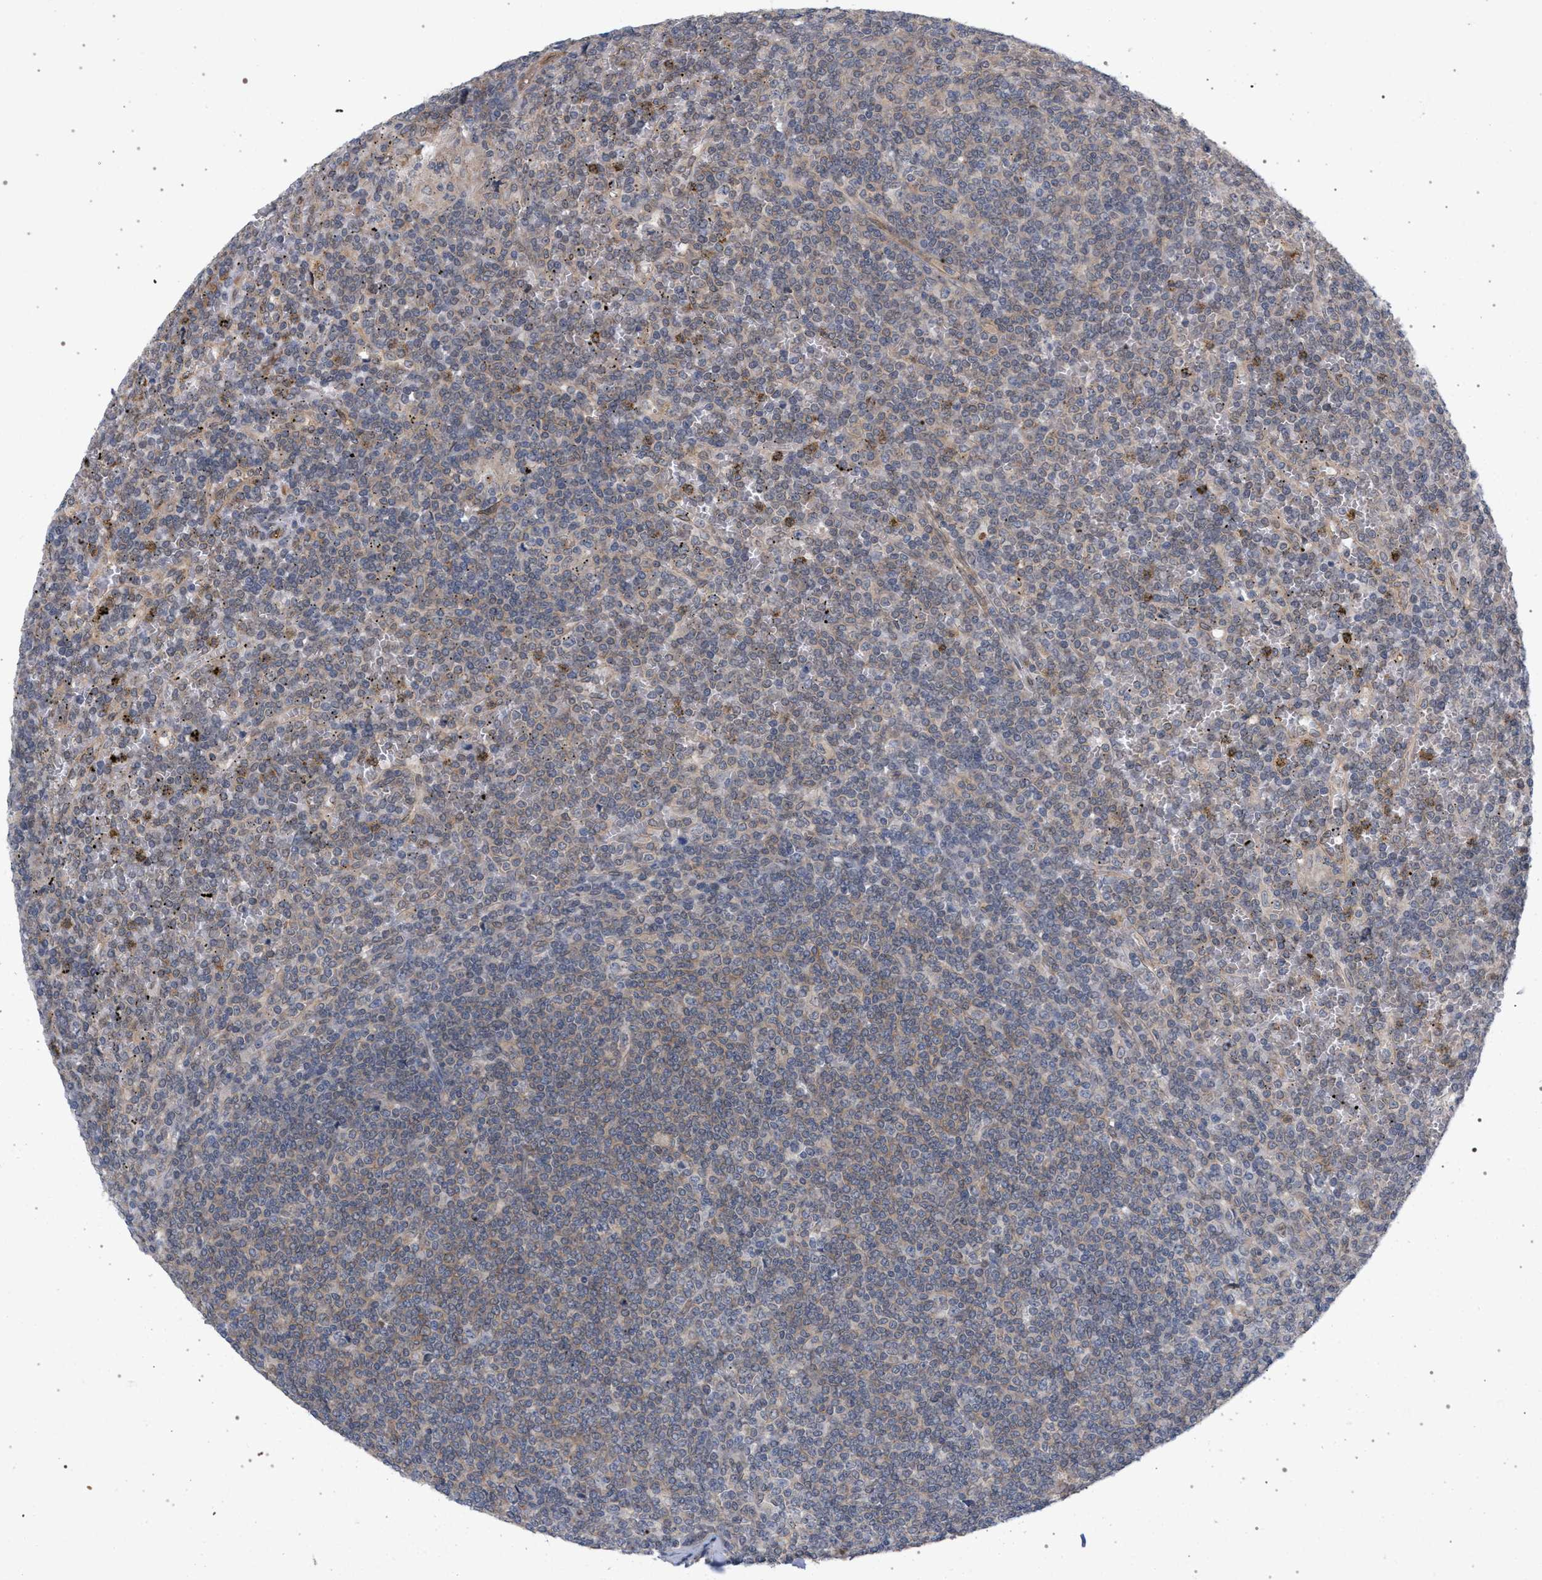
{"staining": {"intensity": "weak", "quantity": "25%-75%", "location": "cytoplasmic/membranous"}, "tissue": "lymphoma", "cell_type": "Tumor cells", "image_type": "cancer", "snomed": [{"axis": "morphology", "description": "Malignant lymphoma, non-Hodgkin's type, Low grade"}, {"axis": "topography", "description": "Spleen"}], "caption": "A high-resolution photomicrograph shows immunohistochemistry staining of malignant lymphoma, non-Hodgkin's type (low-grade), which reveals weak cytoplasmic/membranous positivity in approximately 25%-75% of tumor cells. The protein is stained brown, and the nuclei are stained in blue (DAB IHC with brightfield microscopy, high magnification).", "gene": "ARPC5L", "patient": {"sex": "female", "age": 19}}